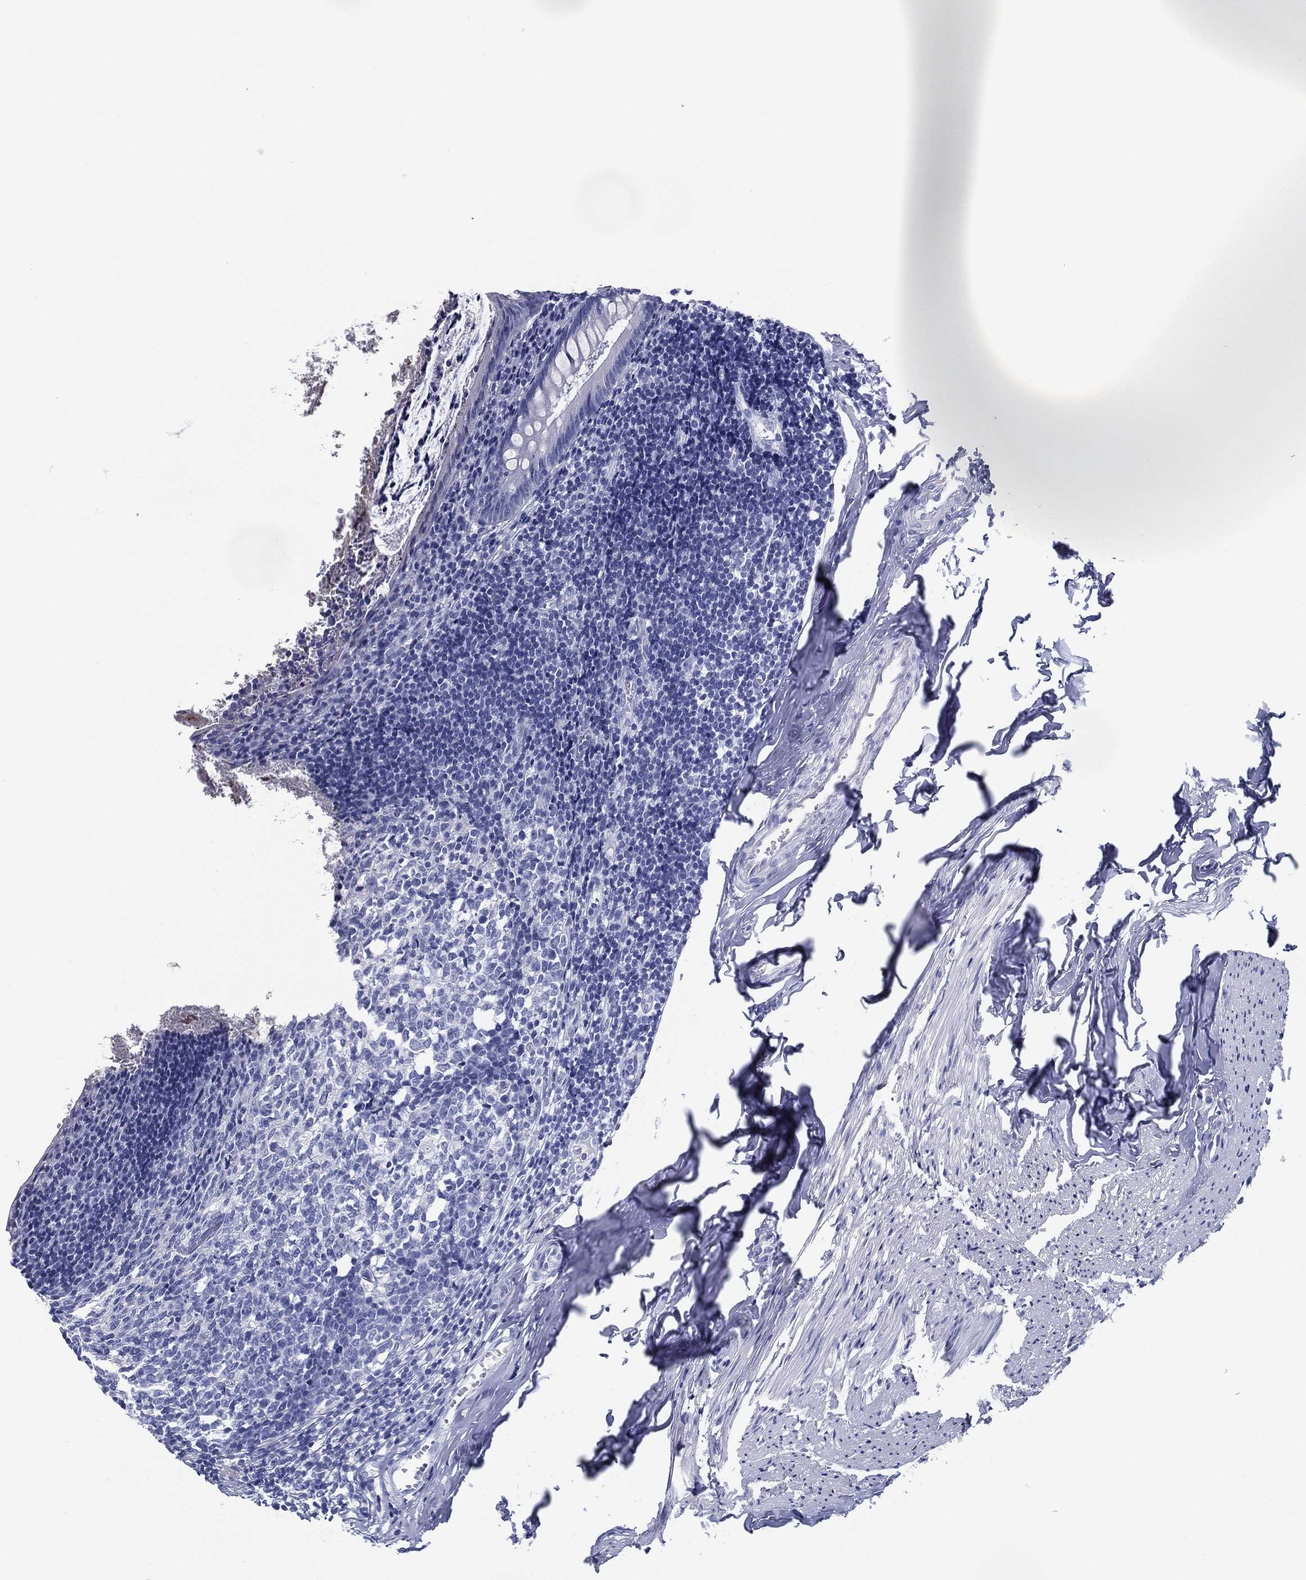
{"staining": {"intensity": "negative", "quantity": "none", "location": "none"}, "tissue": "appendix", "cell_type": "Glandular cells", "image_type": "normal", "snomed": [{"axis": "morphology", "description": "Normal tissue, NOS"}, {"axis": "topography", "description": "Appendix"}], "caption": "Immunohistochemical staining of unremarkable appendix shows no significant positivity in glandular cells. (Brightfield microscopy of DAB (3,3'-diaminobenzidine) IHC at high magnification).", "gene": "RSPH4A", "patient": {"sex": "female", "age": 23}}